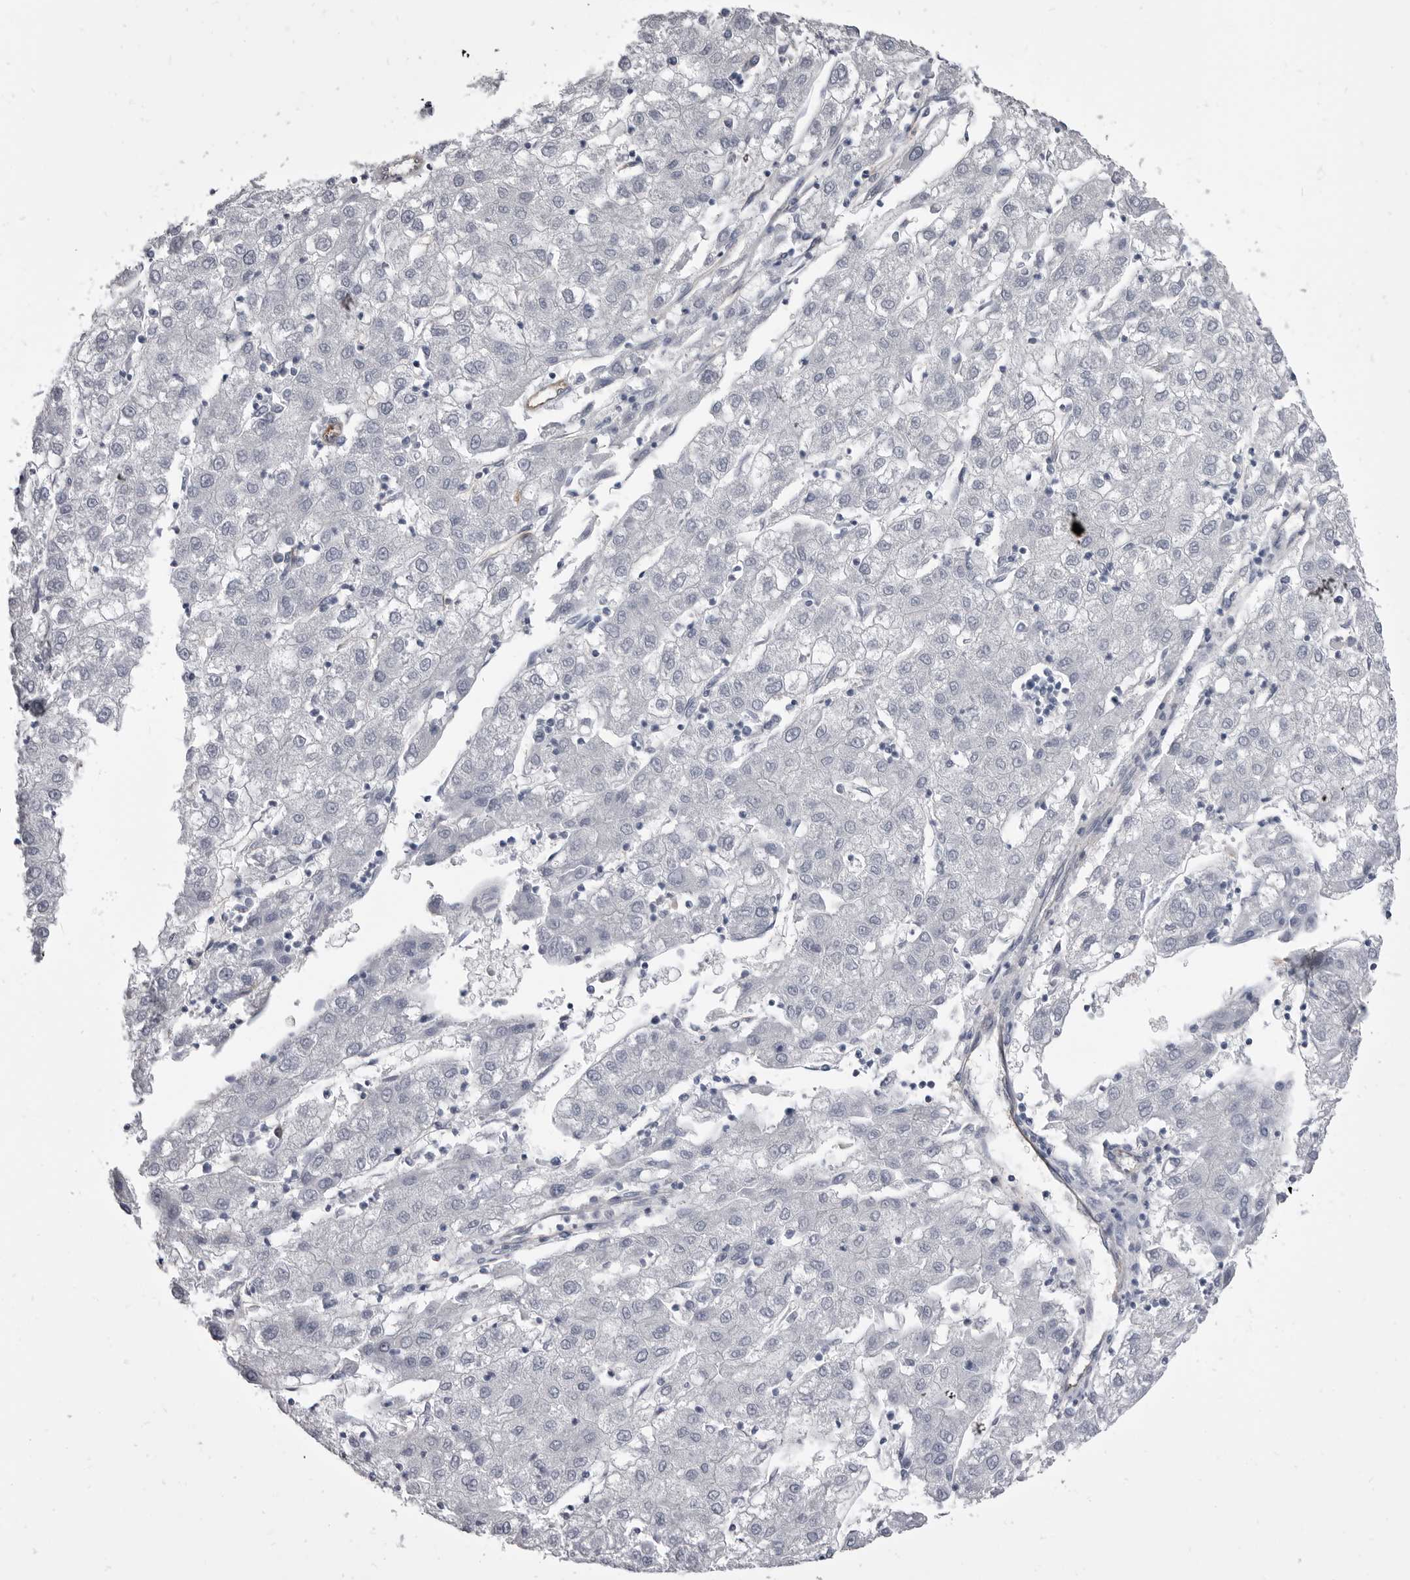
{"staining": {"intensity": "negative", "quantity": "none", "location": "none"}, "tissue": "liver cancer", "cell_type": "Tumor cells", "image_type": "cancer", "snomed": [{"axis": "morphology", "description": "Carcinoma, Hepatocellular, NOS"}, {"axis": "topography", "description": "Liver"}], "caption": "Immunohistochemistry (IHC) image of liver hepatocellular carcinoma stained for a protein (brown), which reveals no positivity in tumor cells. The staining was performed using DAB to visualize the protein expression in brown, while the nuclei were stained in blue with hematoxylin (Magnification: 20x).", "gene": "OPLAH", "patient": {"sex": "male", "age": 72}}